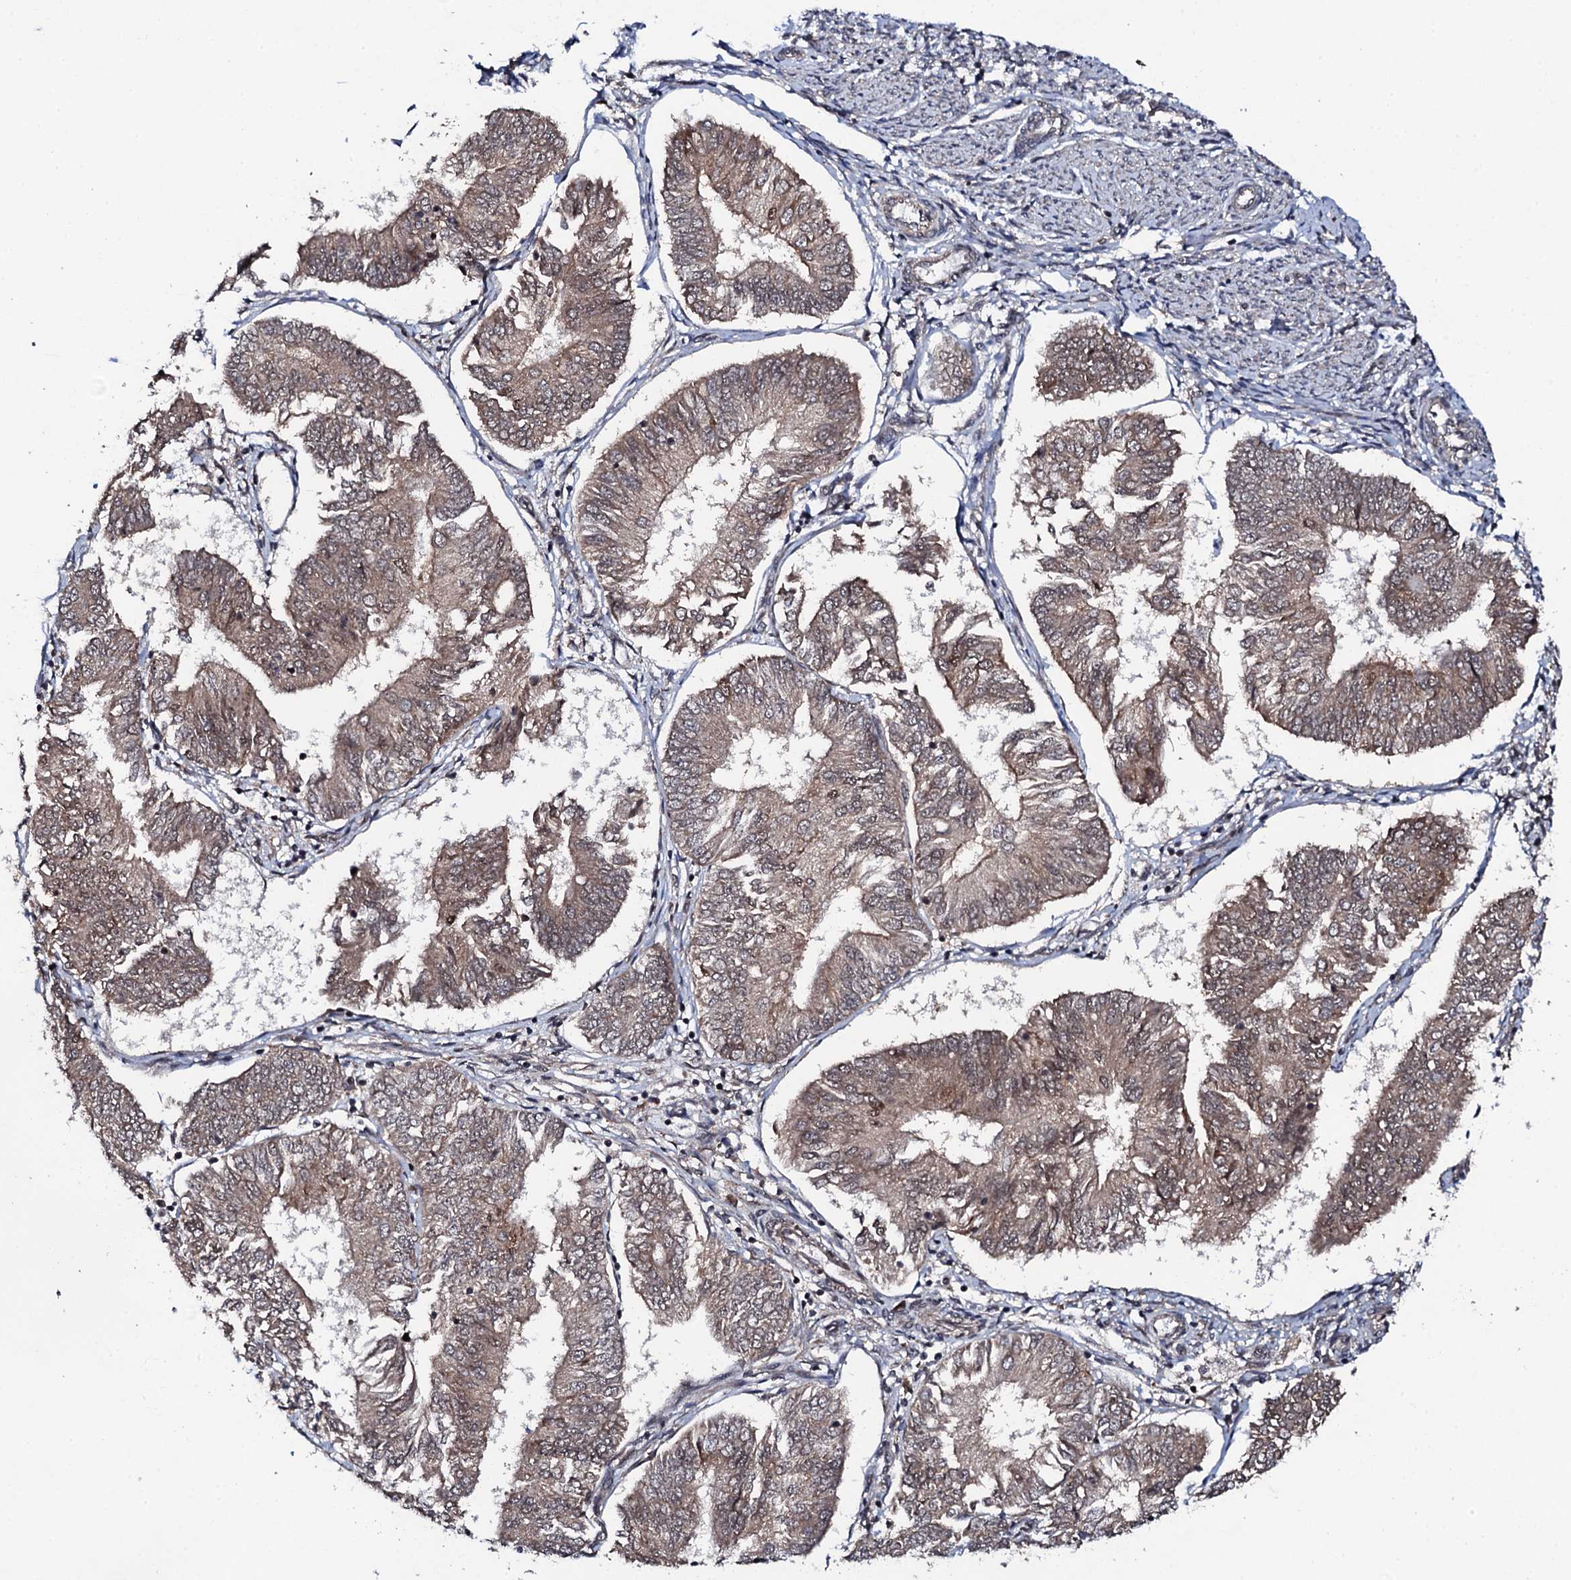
{"staining": {"intensity": "weak", "quantity": ">75%", "location": "cytoplasmic/membranous,nuclear"}, "tissue": "endometrial cancer", "cell_type": "Tumor cells", "image_type": "cancer", "snomed": [{"axis": "morphology", "description": "Adenocarcinoma, NOS"}, {"axis": "topography", "description": "Endometrium"}], "caption": "Immunohistochemistry (IHC) histopathology image of human adenocarcinoma (endometrial) stained for a protein (brown), which reveals low levels of weak cytoplasmic/membranous and nuclear positivity in approximately >75% of tumor cells.", "gene": "FAM111A", "patient": {"sex": "female", "age": 58}}